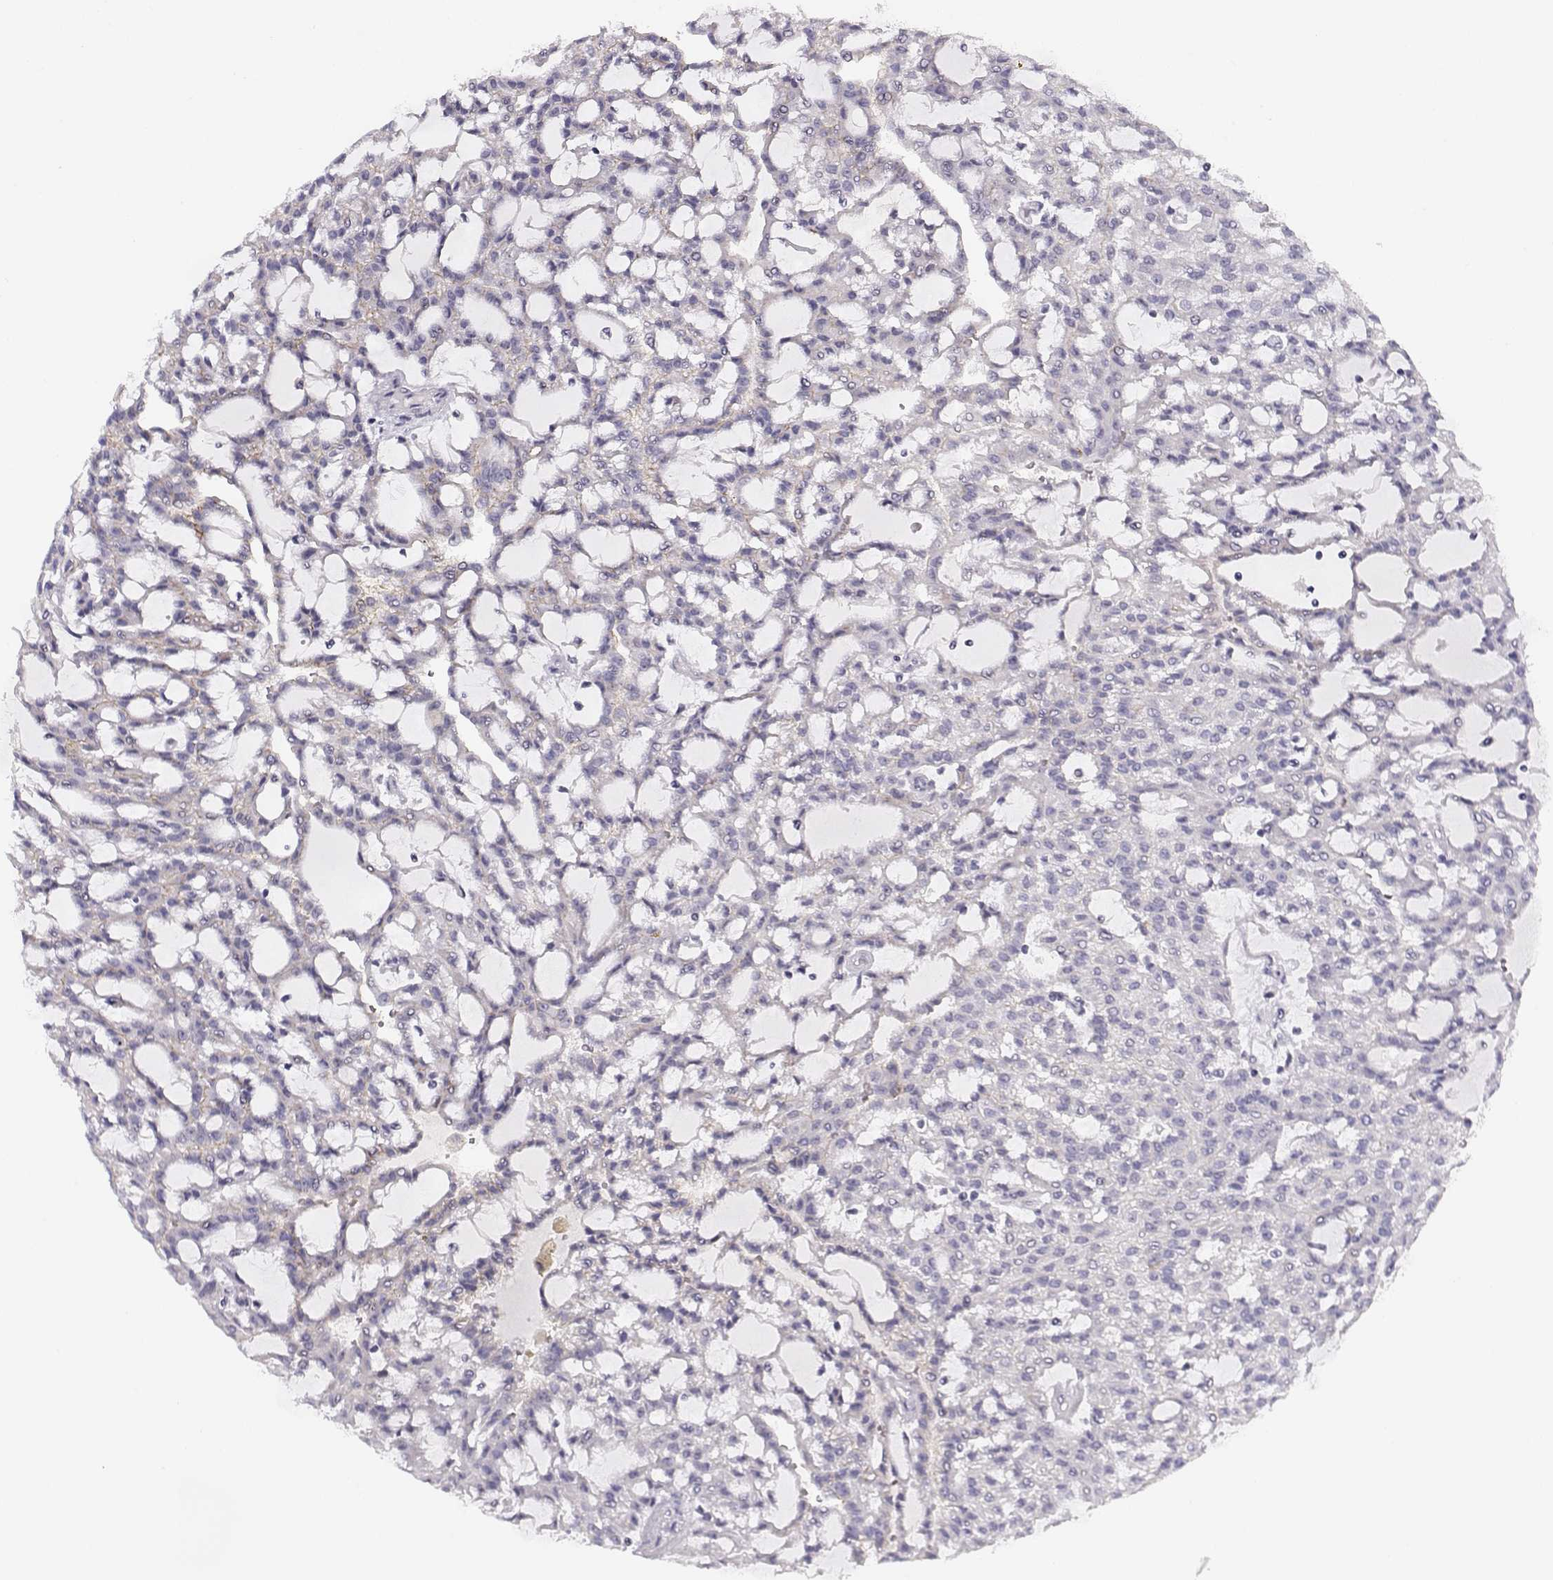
{"staining": {"intensity": "negative", "quantity": "none", "location": "none"}, "tissue": "renal cancer", "cell_type": "Tumor cells", "image_type": "cancer", "snomed": [{"axis": "morphology", "description": "Adenocarcinoma, NOS"}, {"axis": "topography", "description": "Kidney"}], "caption": "DAB (3,3'-diaminobenzidine) immunohistochemical staining of human renal cancer exhibits no significant expression in tumor cells.", "gene": "CRX", "patient": {"sex": "male", "age": 63}}